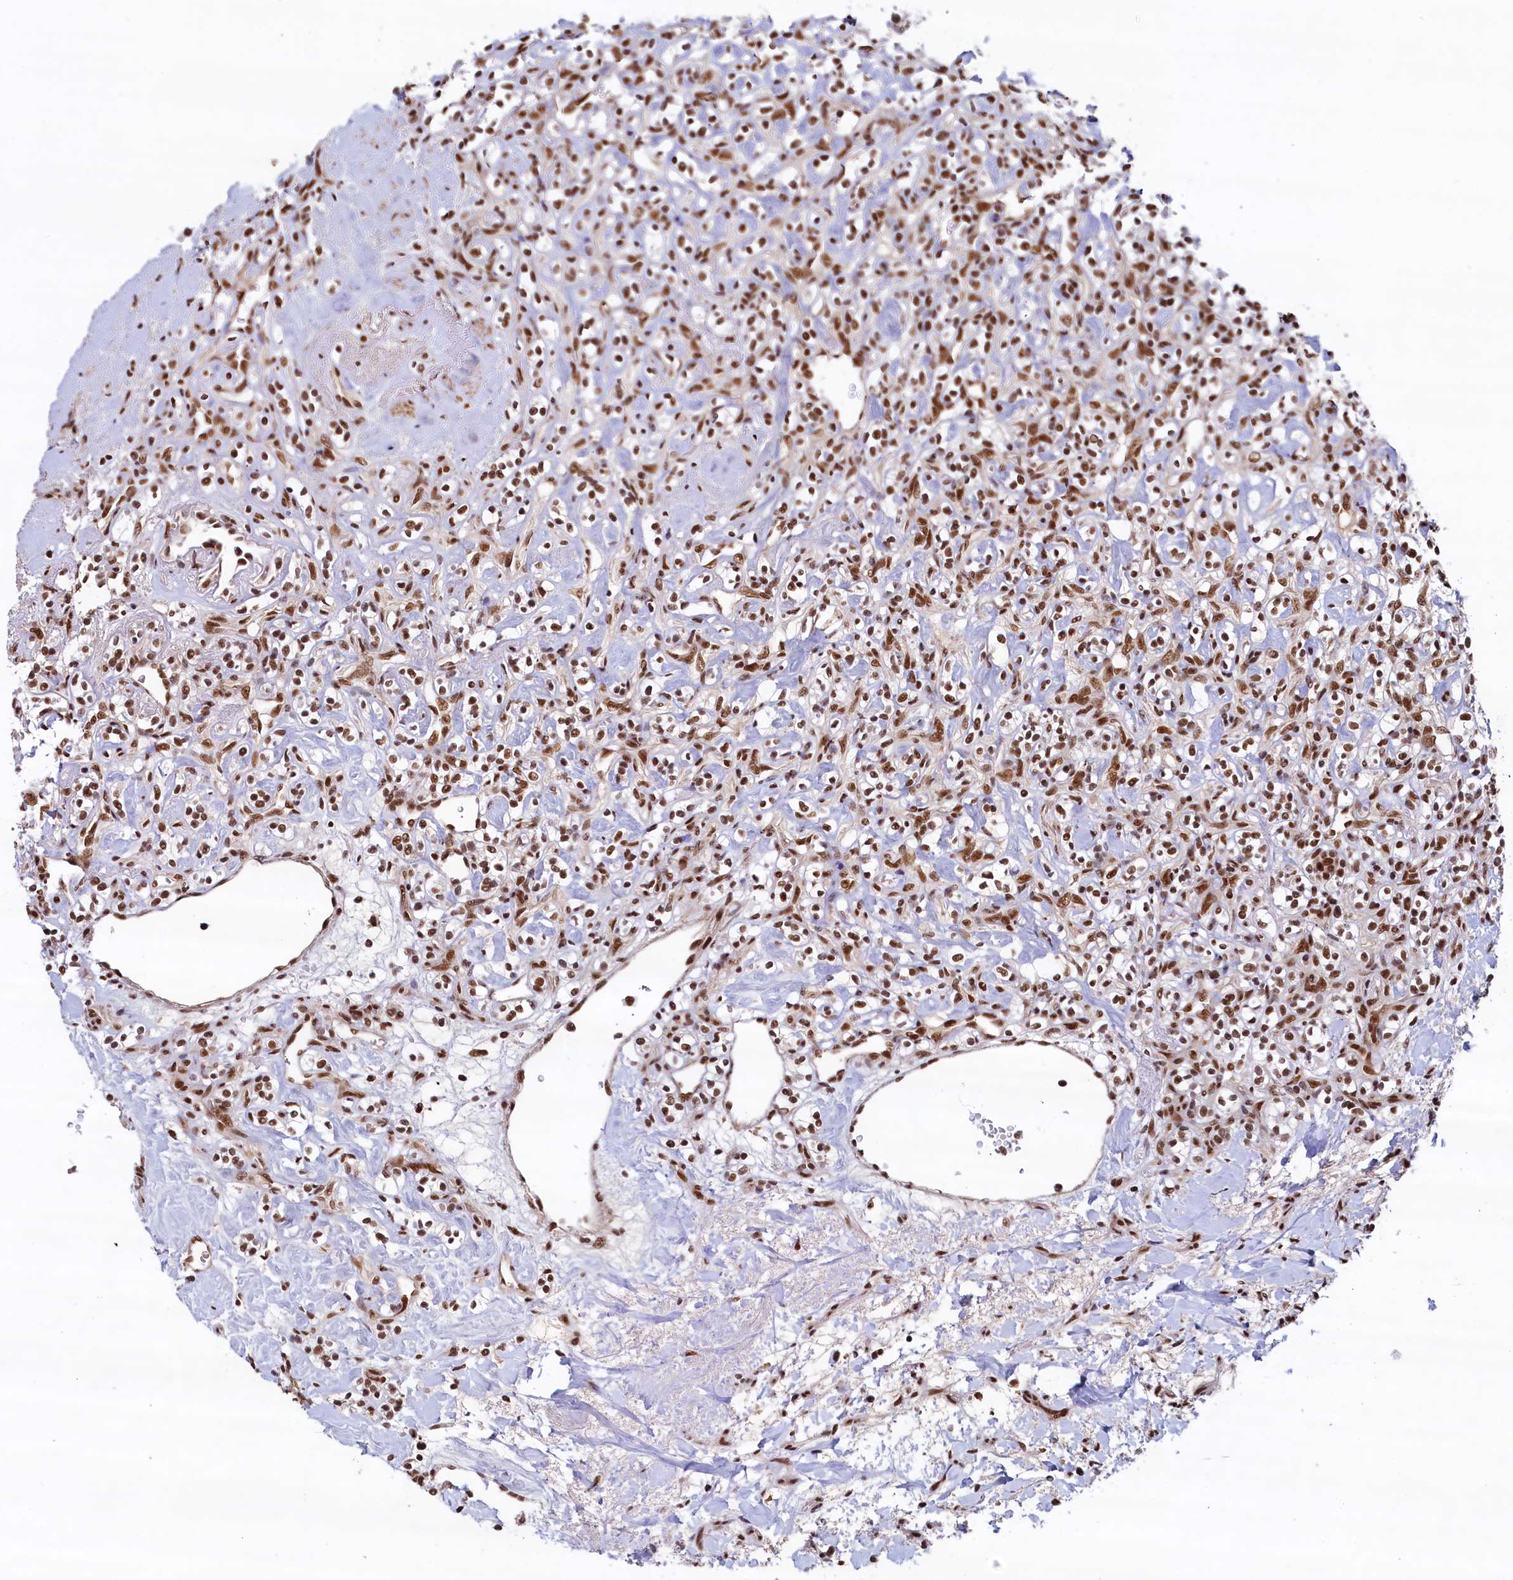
{"staining": {"intensity": "moderate", "quantity": ">75%", "location": "nuclear"}, "tissue": "renal cancer", "cell_type": "Tumor cells", "image_type": "cancer", "snomed": [{"axis": "morphology", "description": "Adenocarcinoma, NOS"}, {"axis": "topography", "description": "Kidney"}], "caption": "Tumor cells display moderate nuclear positivity in approximately >75% of cells in renal adenocarcinoma.", "gene": "ZC3H18", "patient": {"sex": "male", "age": 77}}